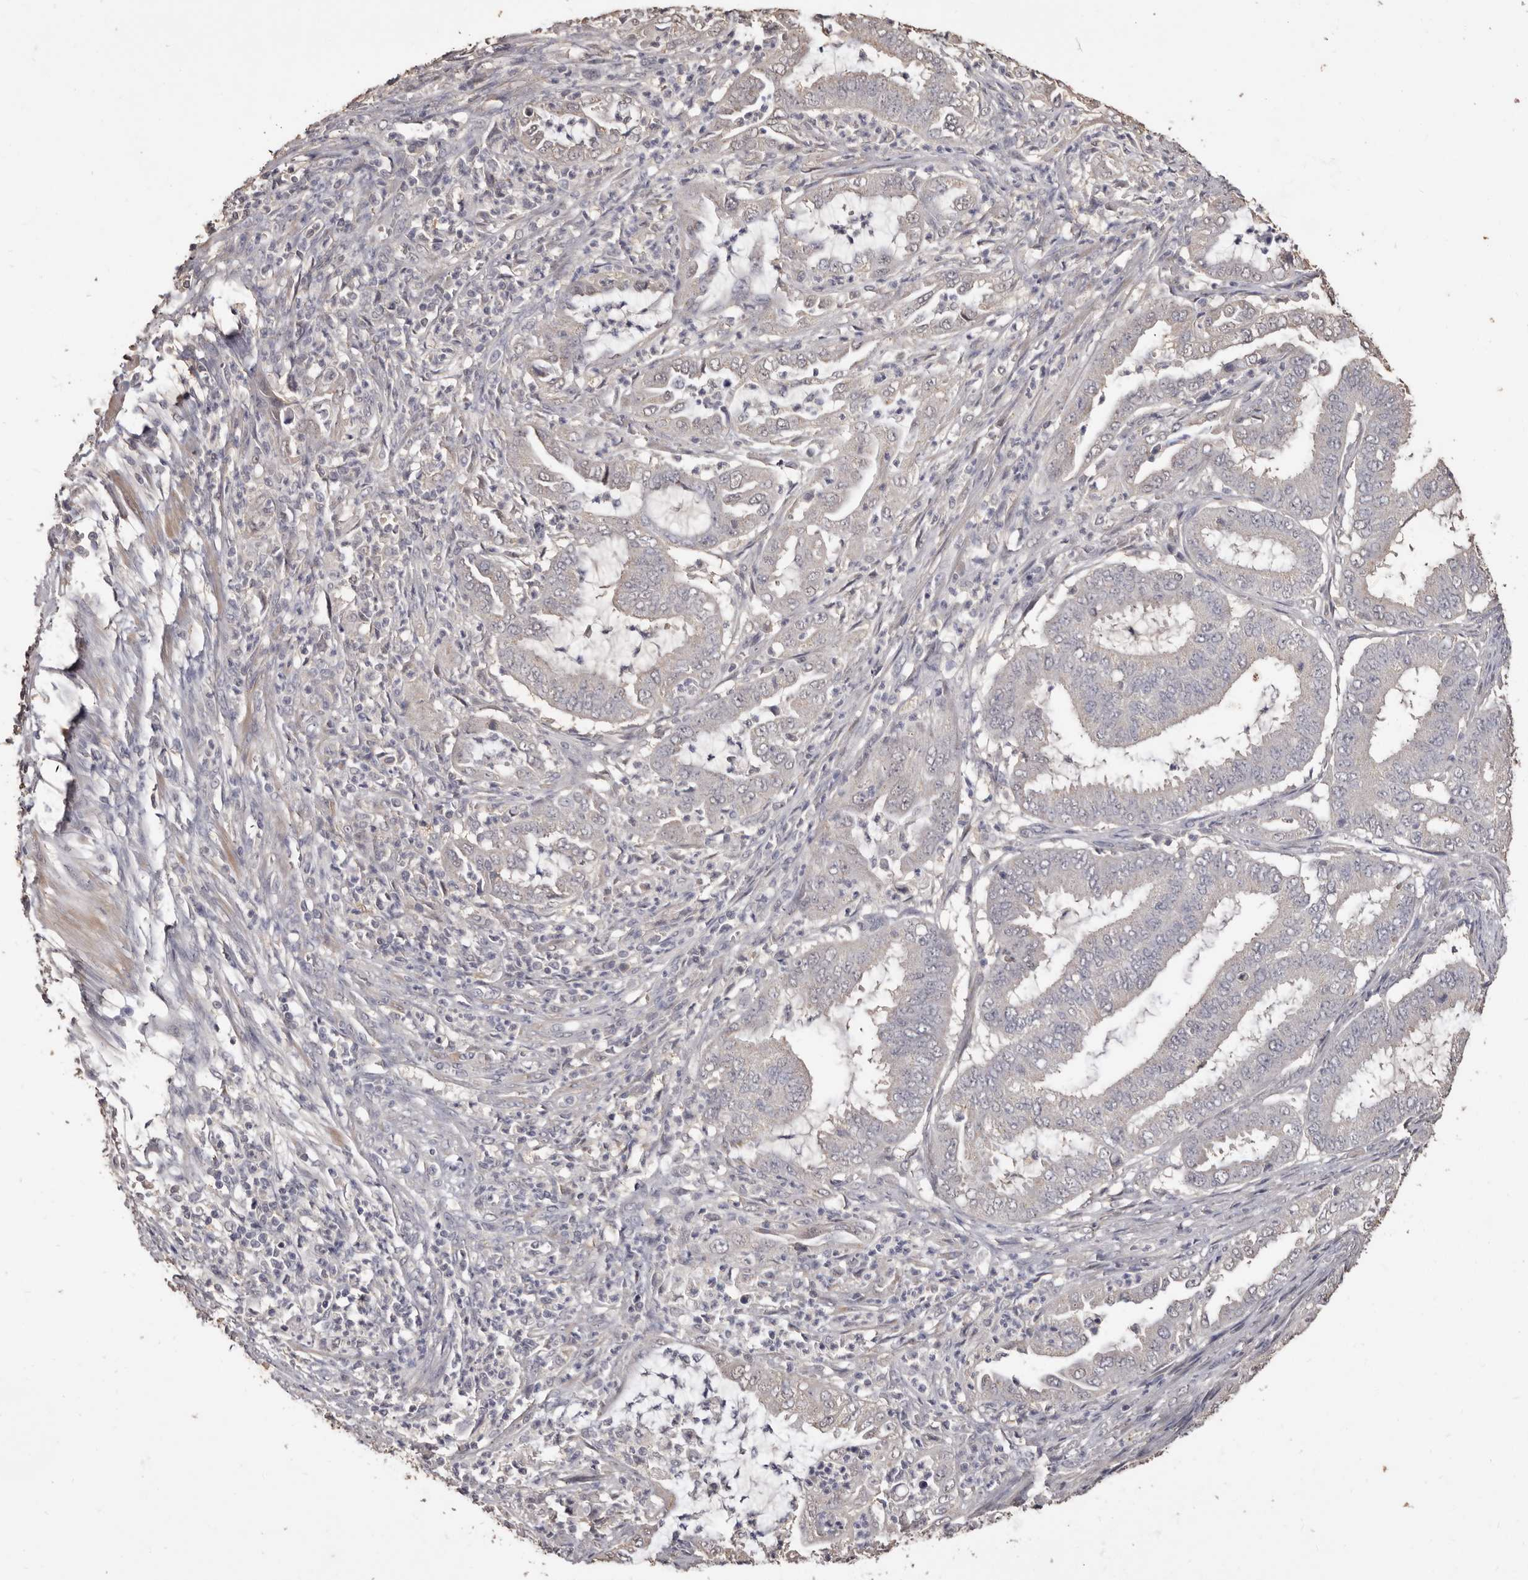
{"staining": {"intensity": "negative", "quantity": "none", "location": "none"}, "tissue": "endometrial cancer", "cell_type": "Tumor cells", "image_type": "cancer", "snomed": [{"axis": "morphology", "description": "Adenocarcinoma, NOS"}, {"axis": "topography", "description": "Endometrium"}], "caption": "High magnification brightfield microscopy of endometrial cancer (adenocarcinoma) stained with DAB (brown) and counterstained with hematoxylin (blue): tumor cells show no significant expression.", "gene": "INAVA", "patient": {"sex": "female", "age": 51}}